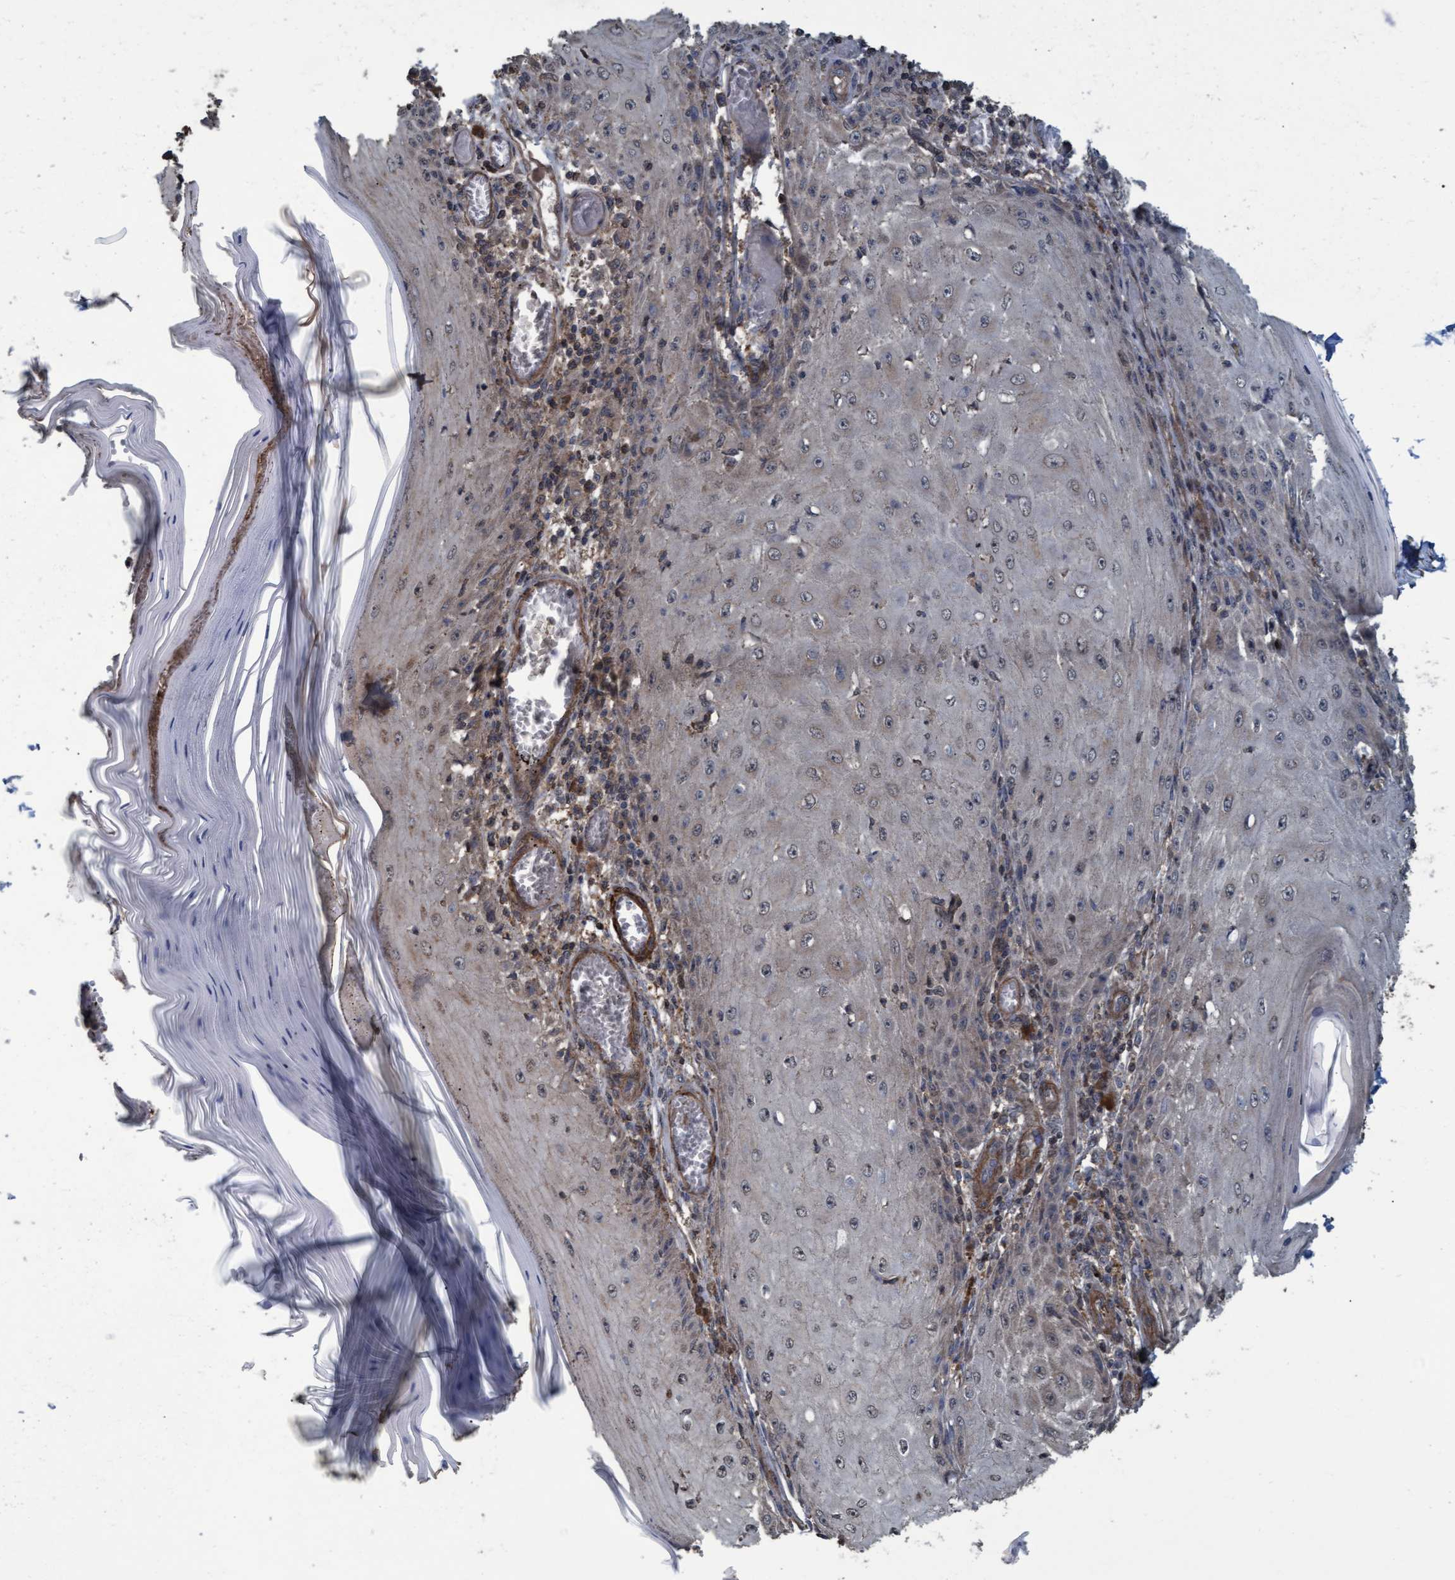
{"staining": {"intensity": "weak", "quantity": "<25%", "location": "cytoplasmic/membranous"}, "tissue": "skin cancer", "cell_type": "Tumor cells", "image_type": "cancer", "snomed": [{"axis": "morphology", "description": "Squamous cell carcinoma, NOS"}, {"axis": "topography", "description": "Skin"}], "caption": "Human squamous cell carcinoma (skin) stained for a protein using IHC shows no positivity in tumor cells.", "gene": "GGT6", "patient": {"sex": "female", "age": 73}}